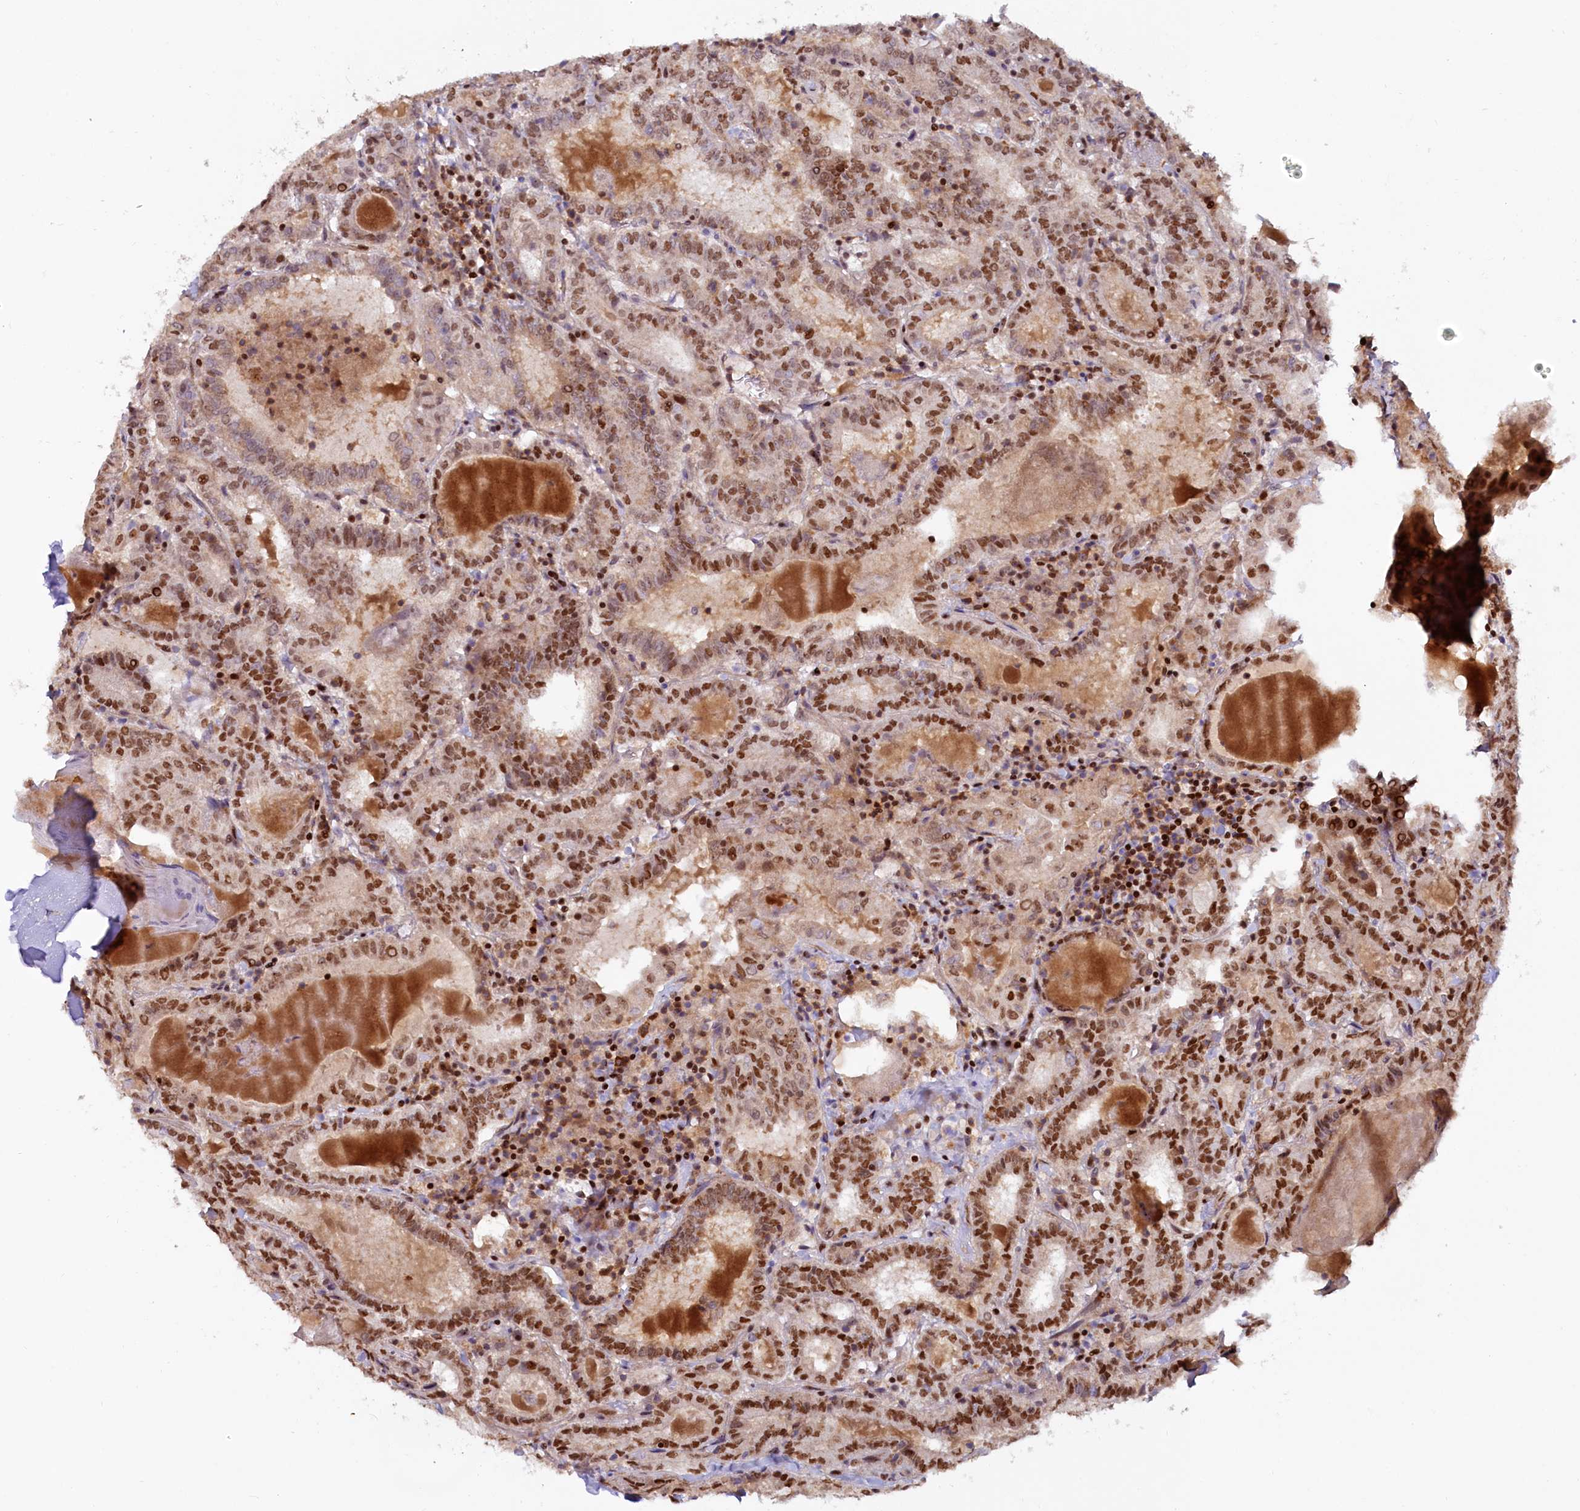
{"staining": {"intensity": "moderate", "quantity": ">75%", "location": "nuclear"}, "tissue": "thyroid cancer", "cell_type": "Tumor cells", "image_type": "cancer", "snomed": [{"axis": "morphology", "description": "Papillary adenocarcinoma, NOS"}, {"axis": "topography", "description": "Thyroid gland"}], "caption": "About >75% of tumor cells in thyroid papillary adenocarcinoma display moderate nuclear protein expression as visualized by brown immunohistochemical staining.", "gene": "TCOF1", "patient": {"sex": "female", "age": 72}}